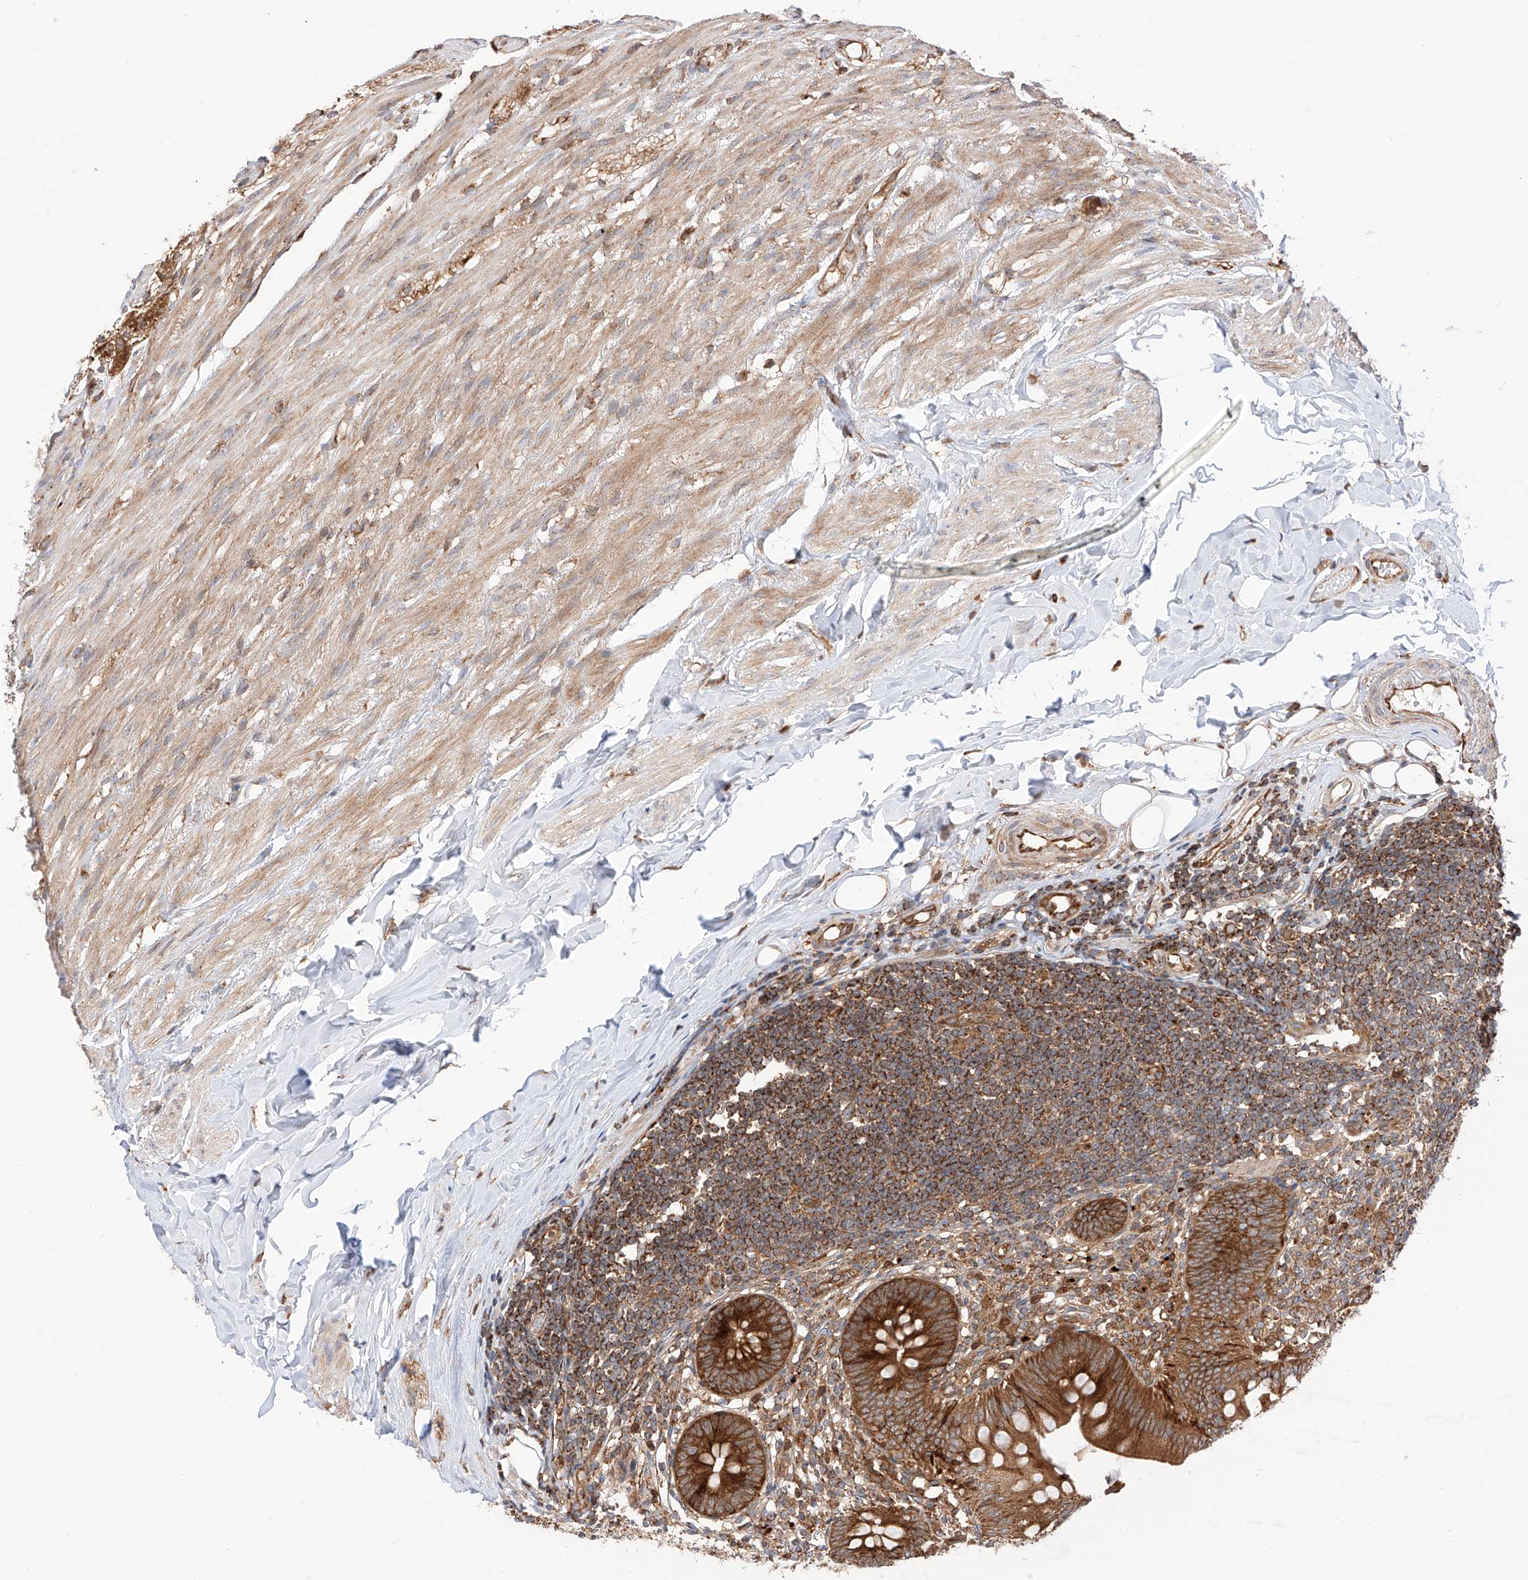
{"staining": {"intensity": "strong", "quantity": ">75%", "location": "cytoplasmic/membranous"}, "tissue": "appendix", "cell_type": "Glandular cells", "image_type": "normal", "snomed": [{"axis": "morphology", "description": "Normal tissue, NOS"}, {"axis": "topography", "description": "Appendix"}], "caption": "Immunohistochemical staining of benign appendix exhibits strong cytoplasmic/membranous protein staining in approximately >75% of glandular cells.", "gene": "ISCA2", "patient": {"sex": "female", "age": 62}}